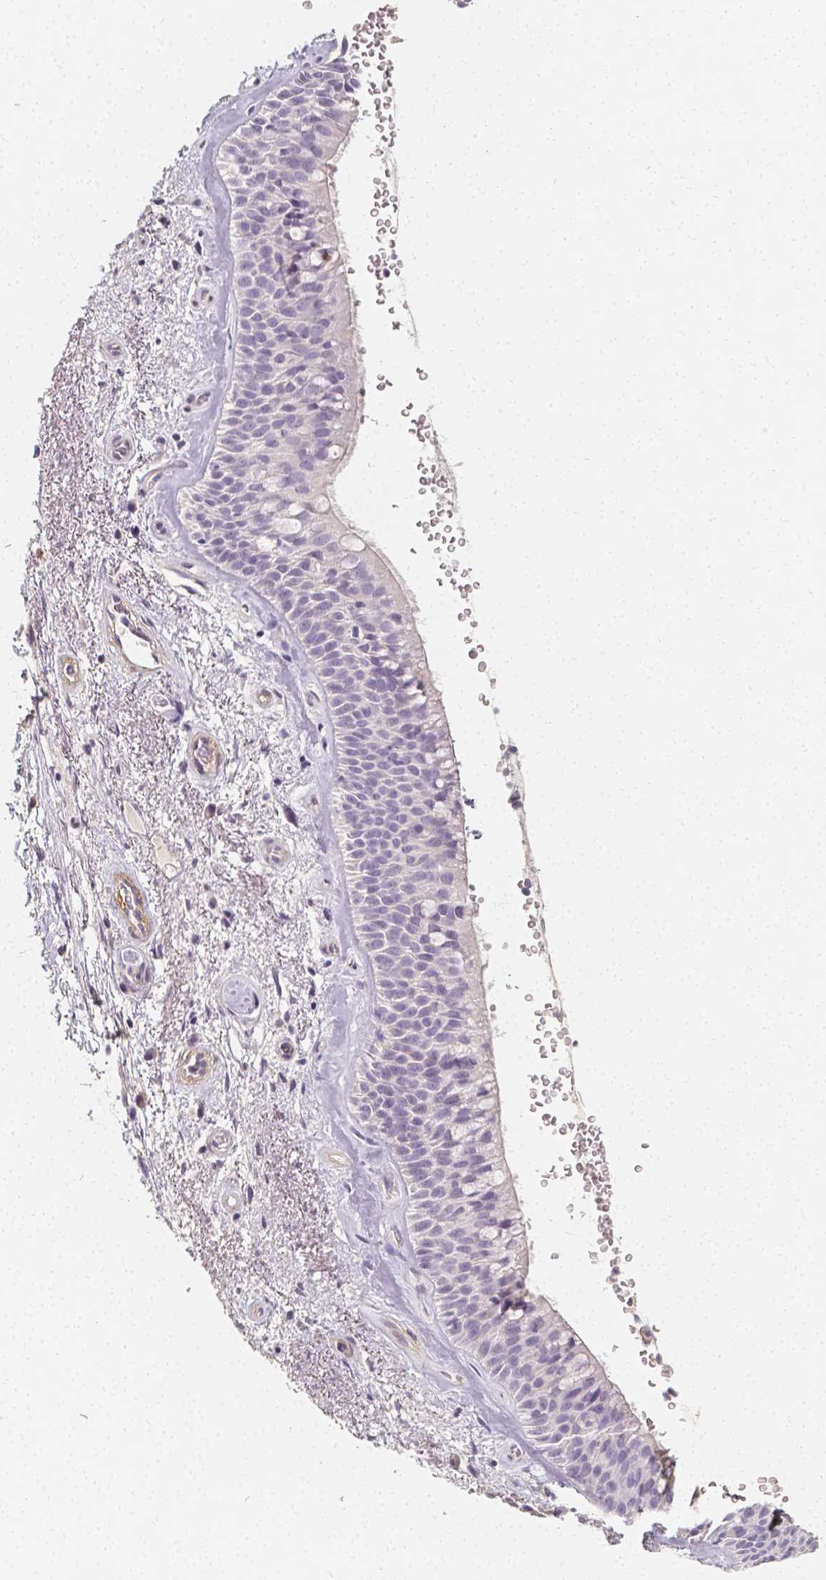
{"staining": {"intensity": "negative", "quantity": "none", "location": "none"}, "tissue": "bronchus", "cell_type": "Respiratory epithelial cells", "image_type": "normal", "snomed": [{"axis": "morphology", "description": "Normal tissue, NOS"}, {"axis": "topography", "description": "Bronchus"}], "caption": "High magnification brightfield microscopy of normal bronchus stained with DAB (brown) and counterstained with hematoxylin (blue): respiratory epithelial cells show no significant expression.", "gene": "THY1", "patient": {"sex": "male", "age": 48}}